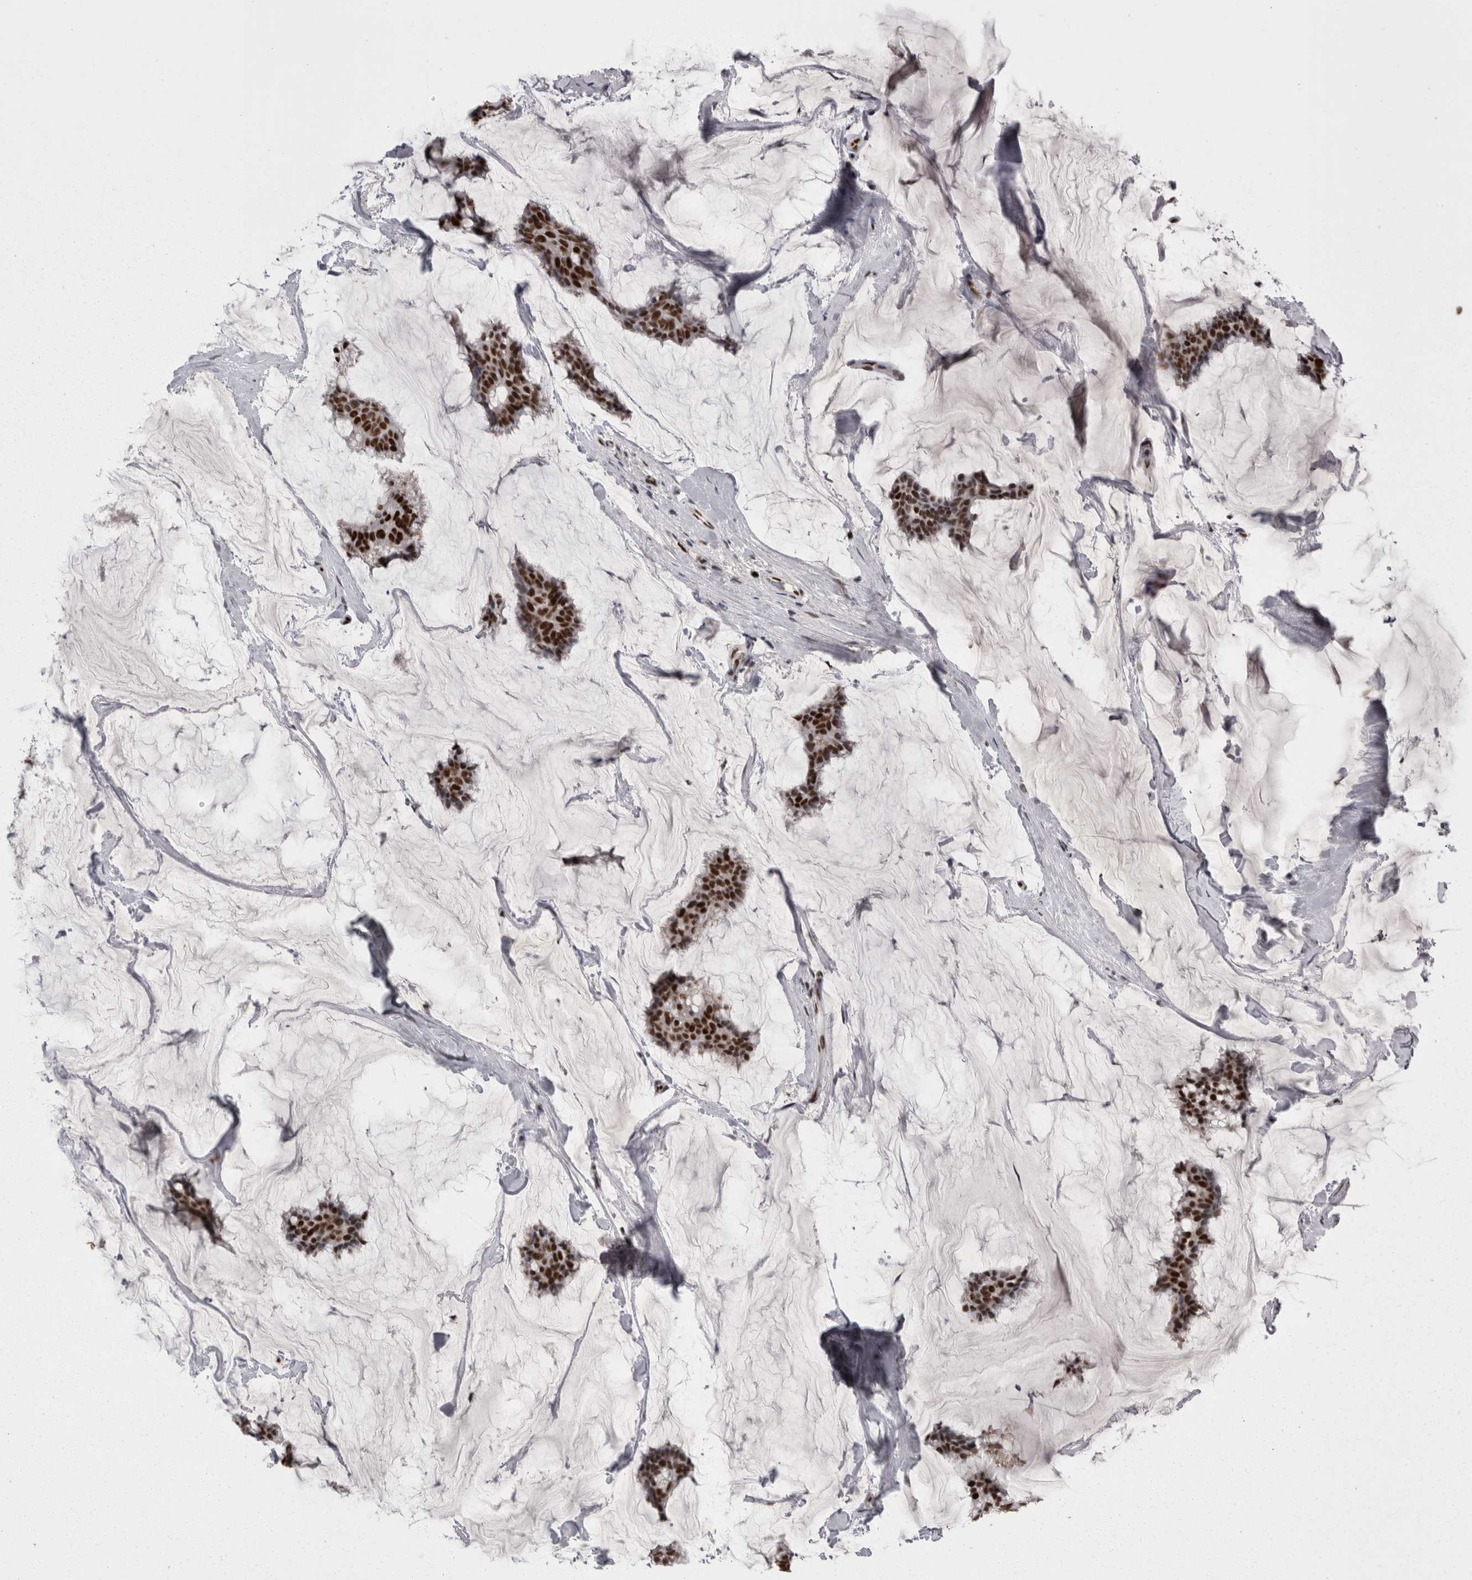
{"staining": {"intensity": "strong", "quantity": ">75%", "location": "nuclear"}, "tissue": "breast cancer", "cell_type": "Tumor cells", "image_type": "cancer", "snomed": [{"axis": "morphology", "description": "Duct carcinoma"}, {"axis": "topography", "description": "Breast"}], "caption": "The immunohistochemical stain highlights strong nuclear expression in tumor cells of breast intraductal carcinoma tissue.", "gene": "C1orf54", "patient": {"sex": "female", "age": 93}}